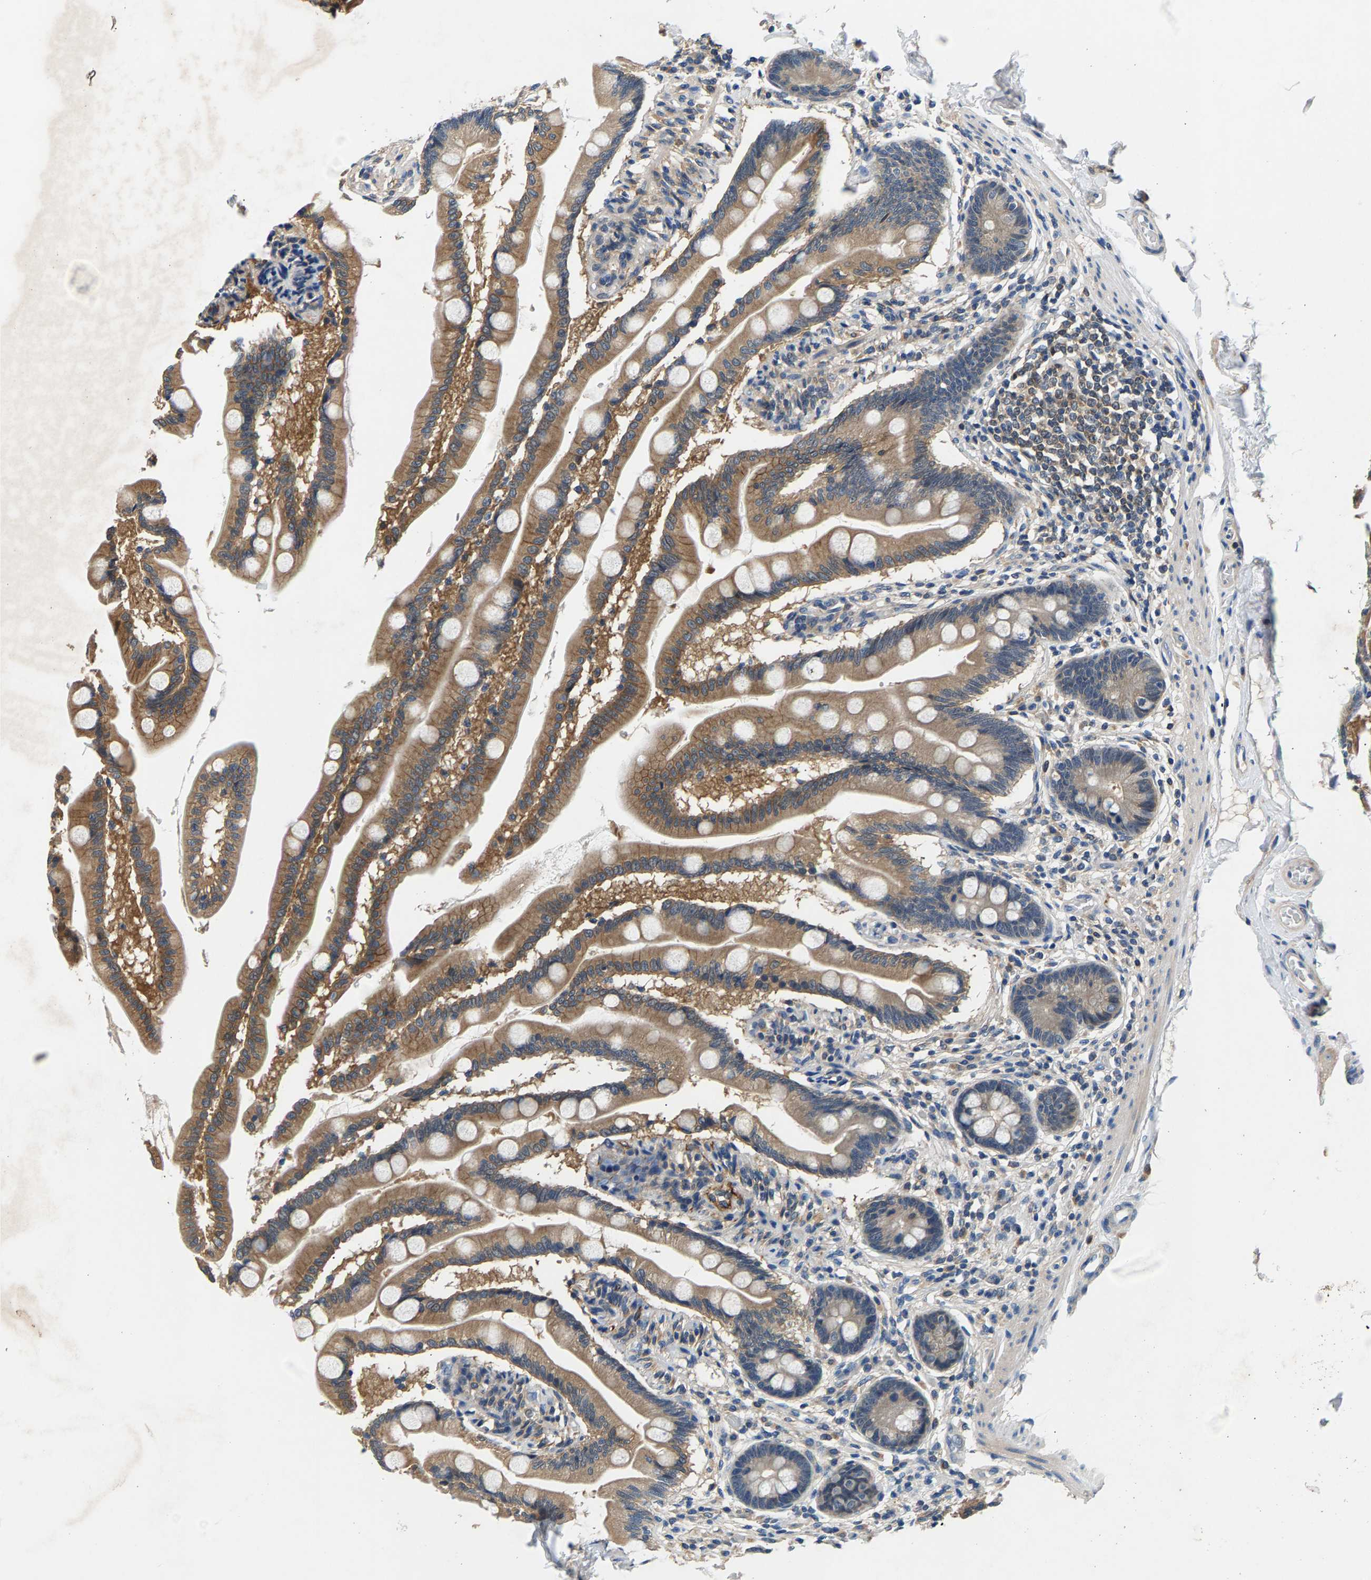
{"staining": {"intensity": "moderate", "quantity": ">75%", "location": "cytoplasmic/membranous"}, "tissue": "small intestine", "cell_type": "Glandular cells", "image_type": "normal", "snomed": [{"axis": "morphology", "description": "Normal tissue, NOS"}, {"axis": "topography", "description": "Small intestine"}], "caption": "DAB immunohistochemical staining of unremarkable small intestine shows moderate cytoplasmic/membranous protein staining in approximately >75% of glandular cells.", "gene": "NT5C", "patient": {"sex": "female", "age": 56}}